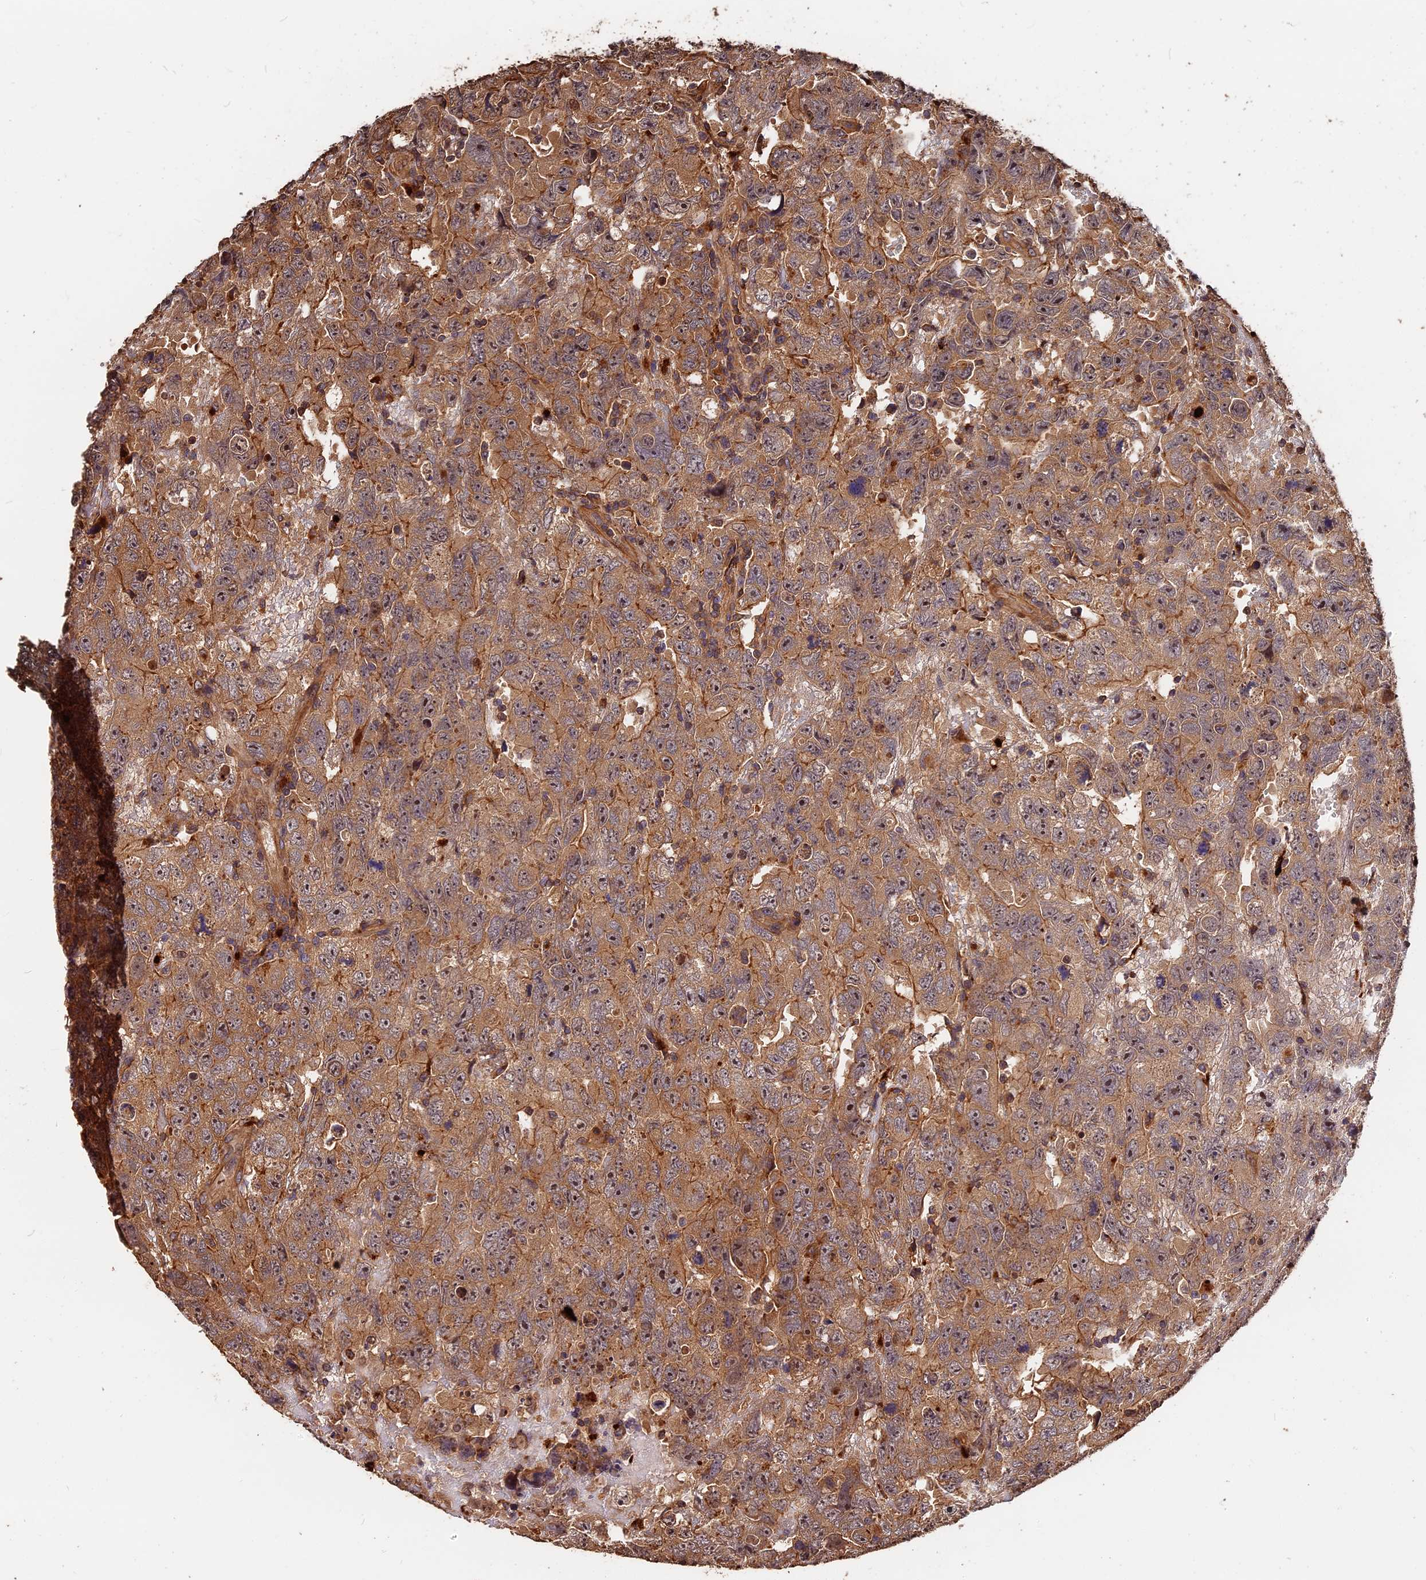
{"staining": {"intensity": "moderate", "quantity": ">75%", "location": "cytoplasmic/membranous"}, "tissue": "testis cancer", "cell_type": "Tumor cells", "image_type": "cancer", "snomed": [{"axis": "morphology", "description": "Carcinoma, Embryonal, NOS"}, {"axis": "topography", "description": "Testis"}], "caption": "This micrograph reveals immunohistochemistry staining of testis cancer (embryonal carcinoma), with medium moderate cytoplasmic/membranous expression in about >75% of tumor cells.", "gene": "MMP15", "patient": {"sex": "male", "age": 45}}